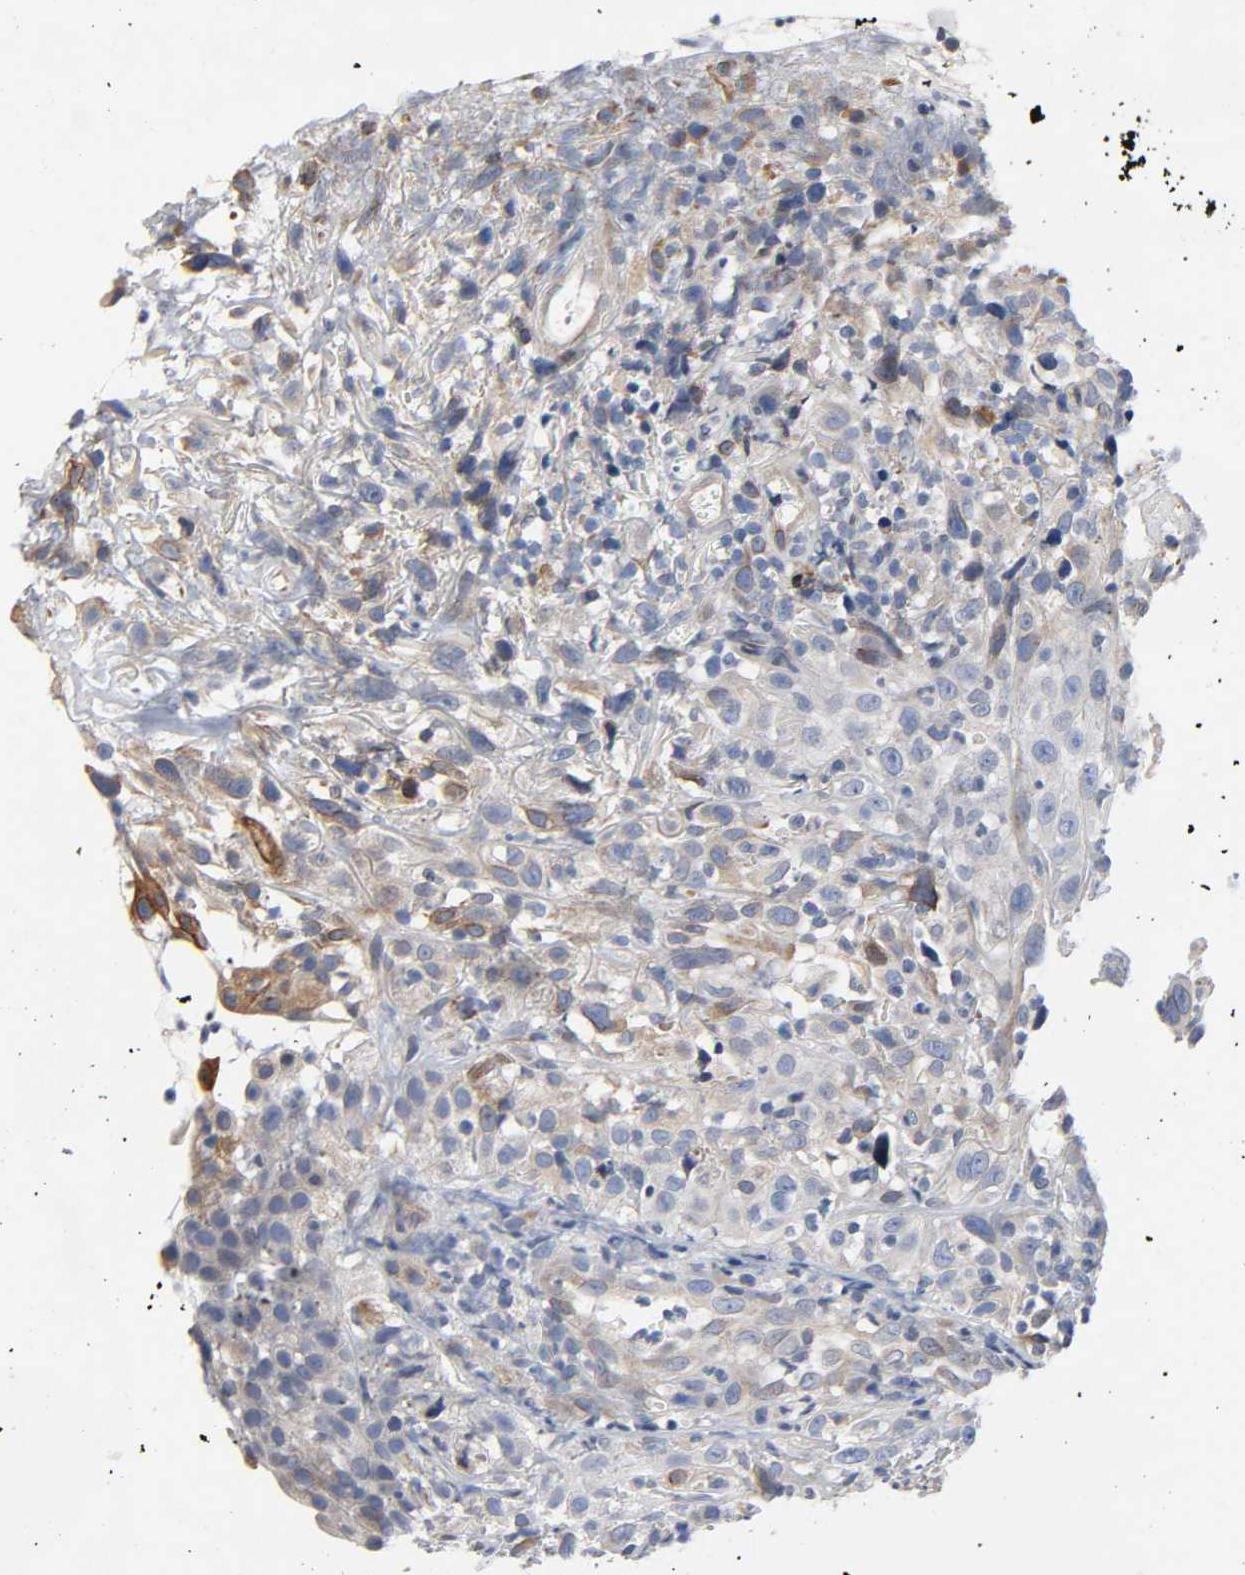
{"staining": {"intensity": "weak", "quantity": "<25%", "location": "cytoplasmic/membranous"}, "tissue": "thyroid cancer", "cell_type": "Tumor cells", "image_type": "cancer", "snomed": [{"axis": "morphology", "description": "Carcinoma, NOS"}, {"axis": "topography", "description": "Thyroid gland"}], "caption": "Protein analysis of thyroid cancer reveals no significant staining in tumor cells.", "gene": "ASB6", "patient": {"sex": "female", "age": 77}}